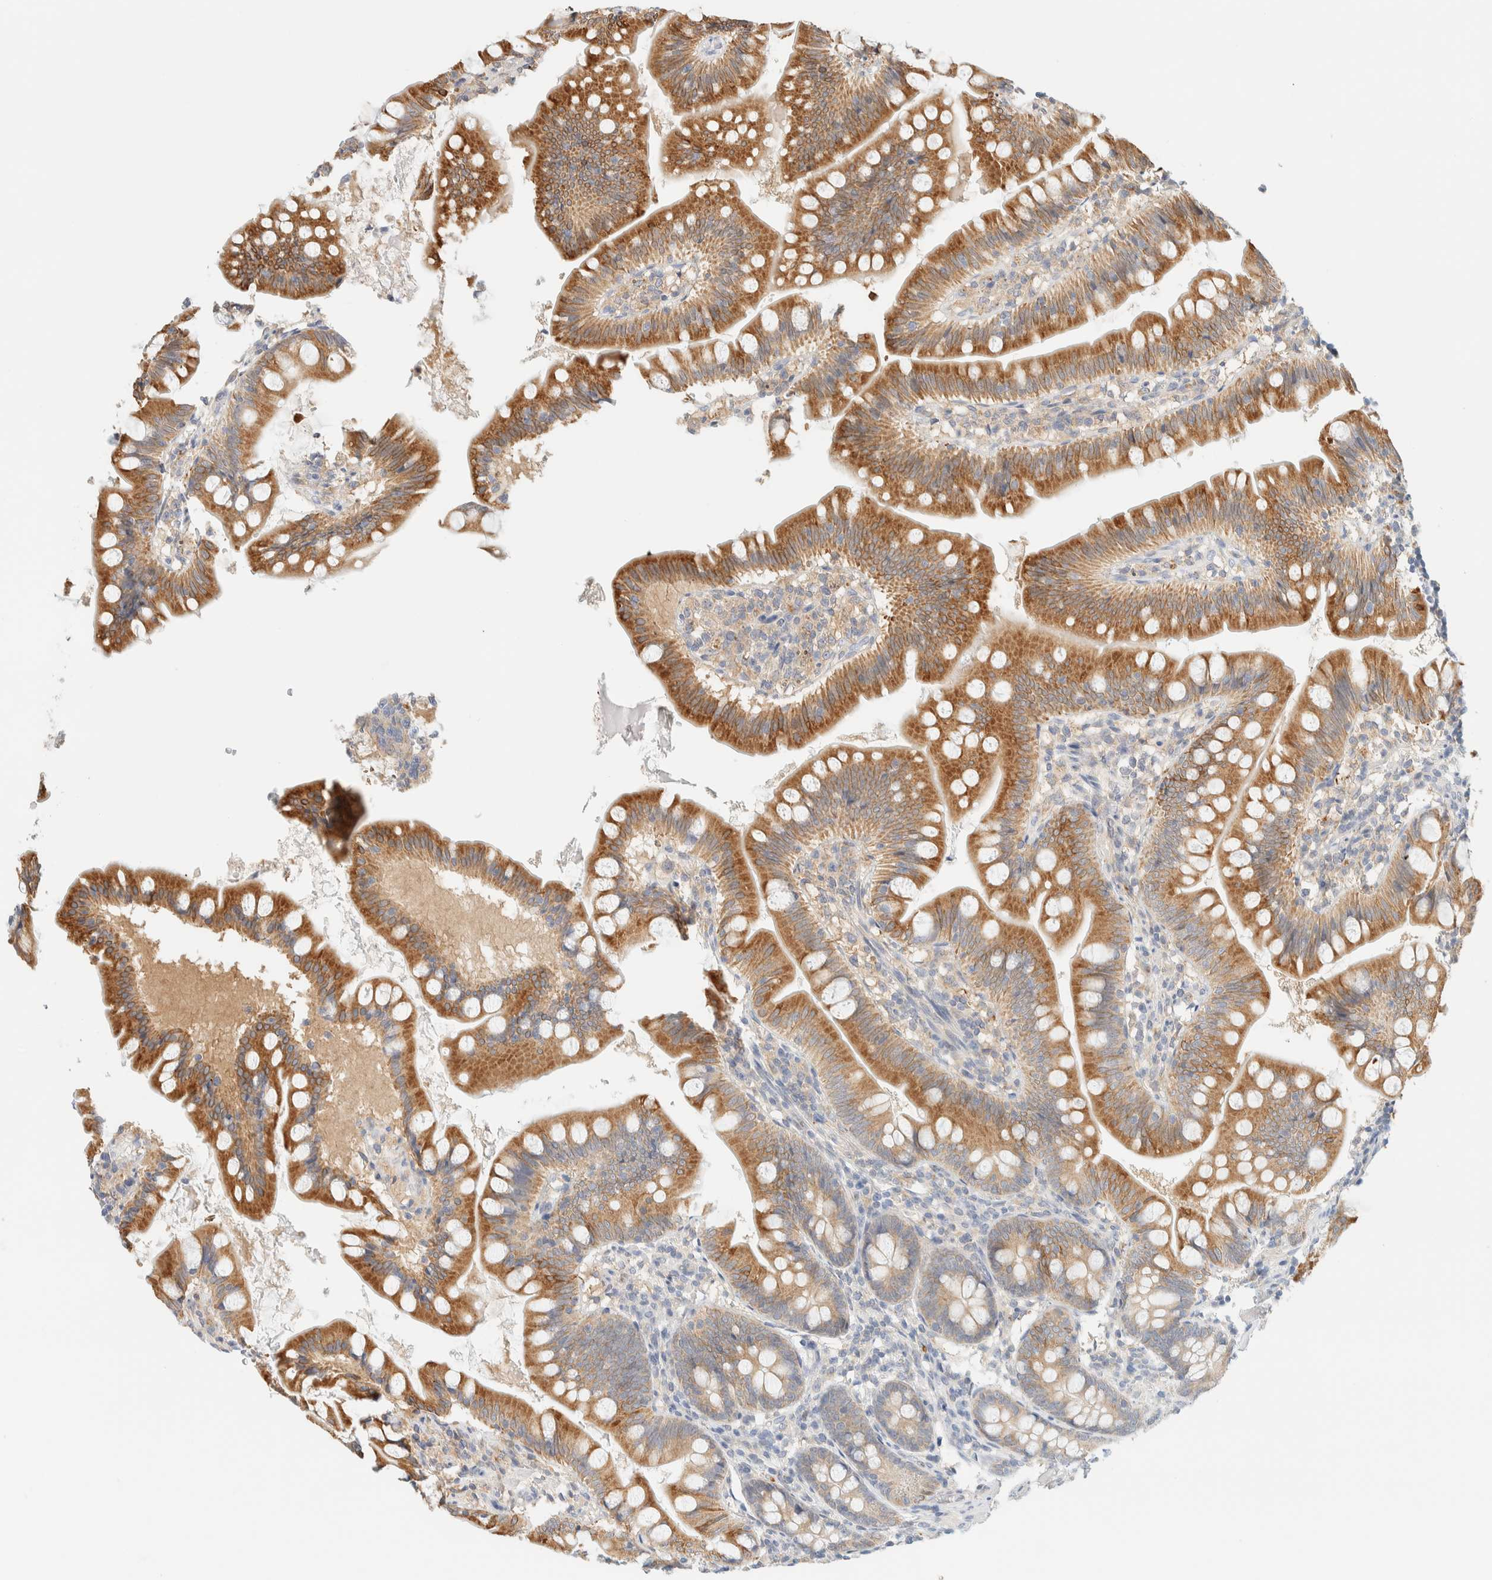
{"staining": {"intensity": "moderate", "quantity": ">75%", "location": "cytoplasmic/membranous"}, "tissue": "small intestine", "cell_type": "Glandular cells", "image_type": "normal", "snomed": [{"axis": "morphology", "description": "Normal tissue, NOS"}, {"axis": "topography", "description": "Small intestine"}], "caption": "An IHC histopathology image of normal tissue is shown. Protein staining in brown highlights moderate cytoplasmic/membranous positivity in small intestine within glandular cells. Nuclei are stained in blue.", "gene": "NT5C", "patient": {"sex": "male", "age": 7}}